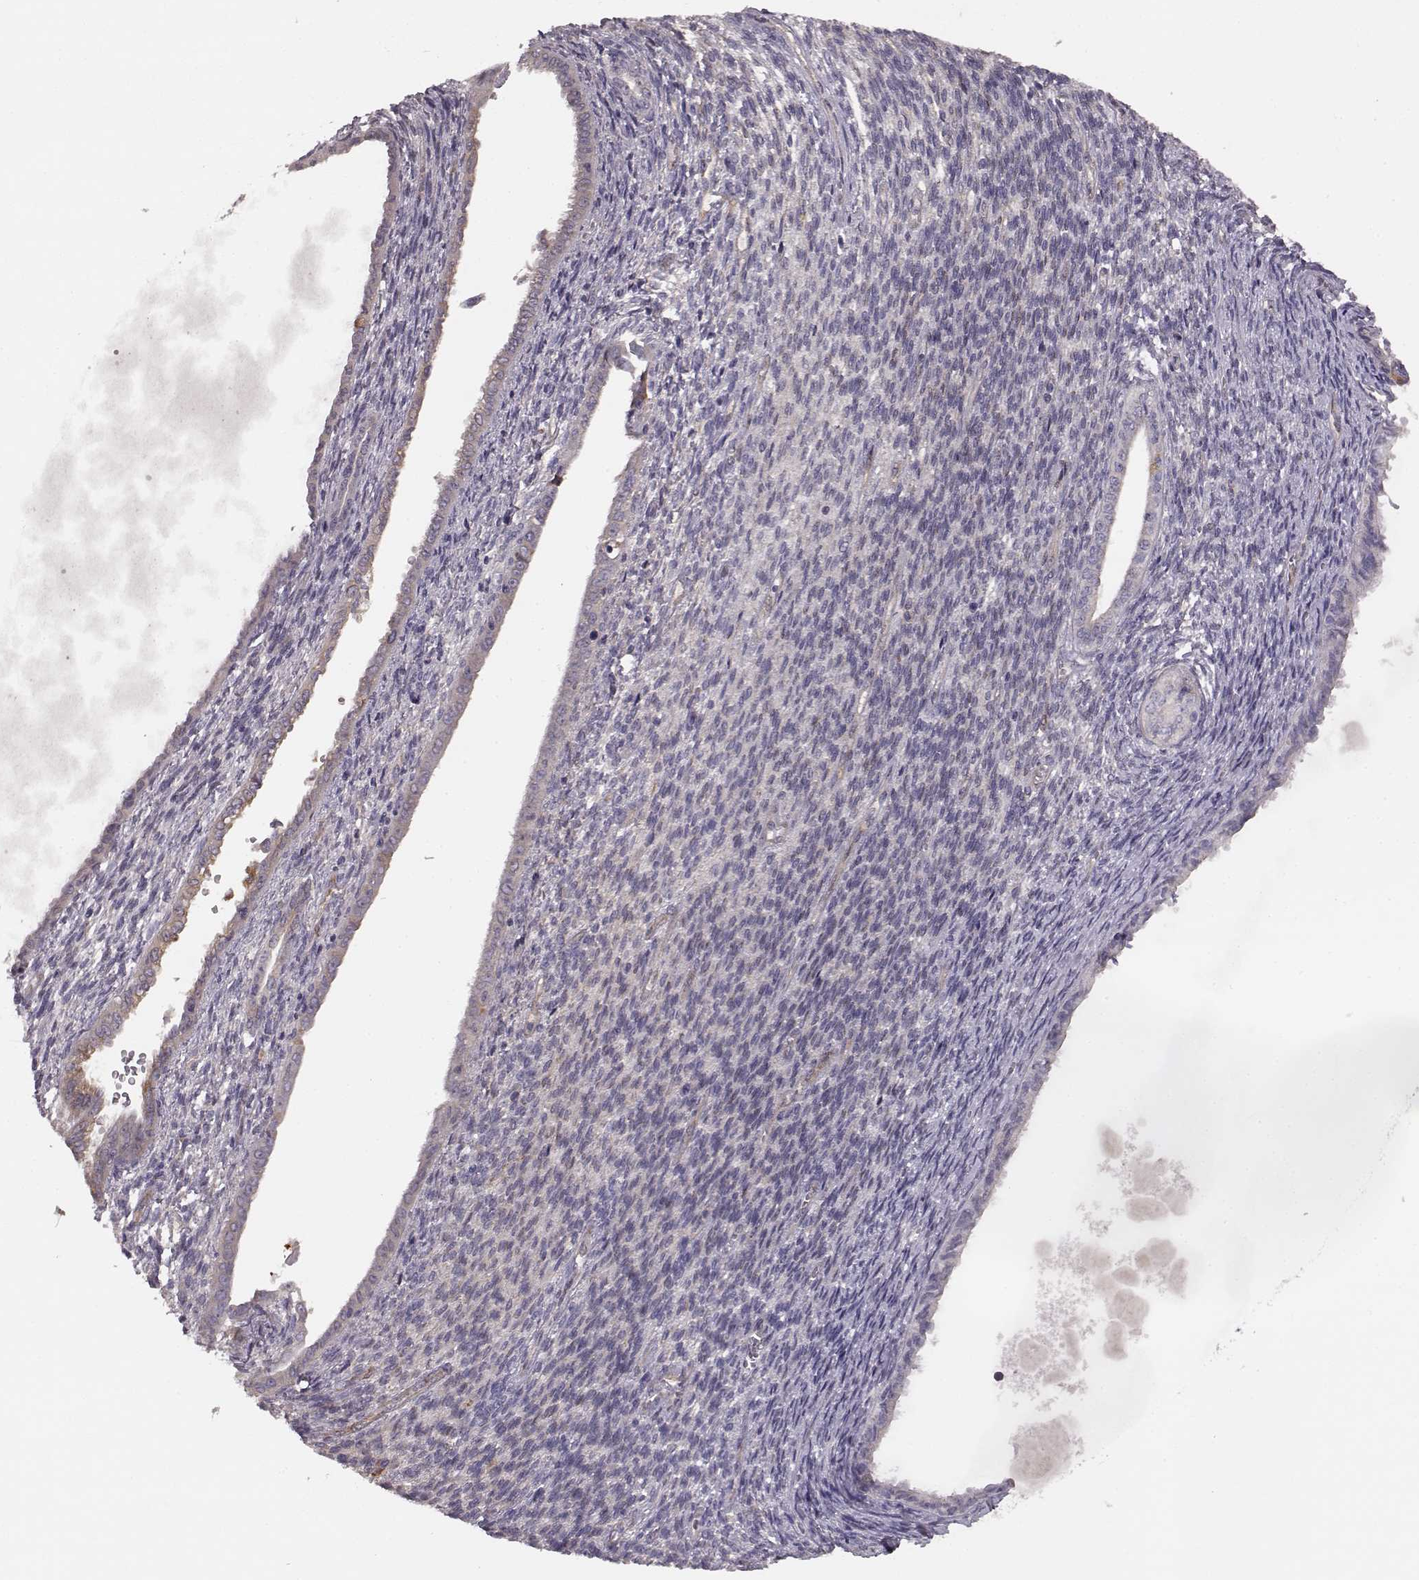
{"staining": {"intensity": "weak", "quantity": "25%-75%", "location": "cytoplasmic/membranous"}, "tissue": "endometrial cancer", "cell_type": "Tumor cells", "image_type": "cancer", "snomed": [{"axis": "morphology", "description": "Adenocarcinoma, NOS"}, {"axis": "topography", "description": "Endometrium"}], "caption": "Endometrial adenocarcinoma stained for a protein (brown) demonstrates weak cytoplasmic/membranous positive expression in about 25%-75% of tumor cells.", "gene": "GHR", "patient": {"sex": "female", "age": 86}}